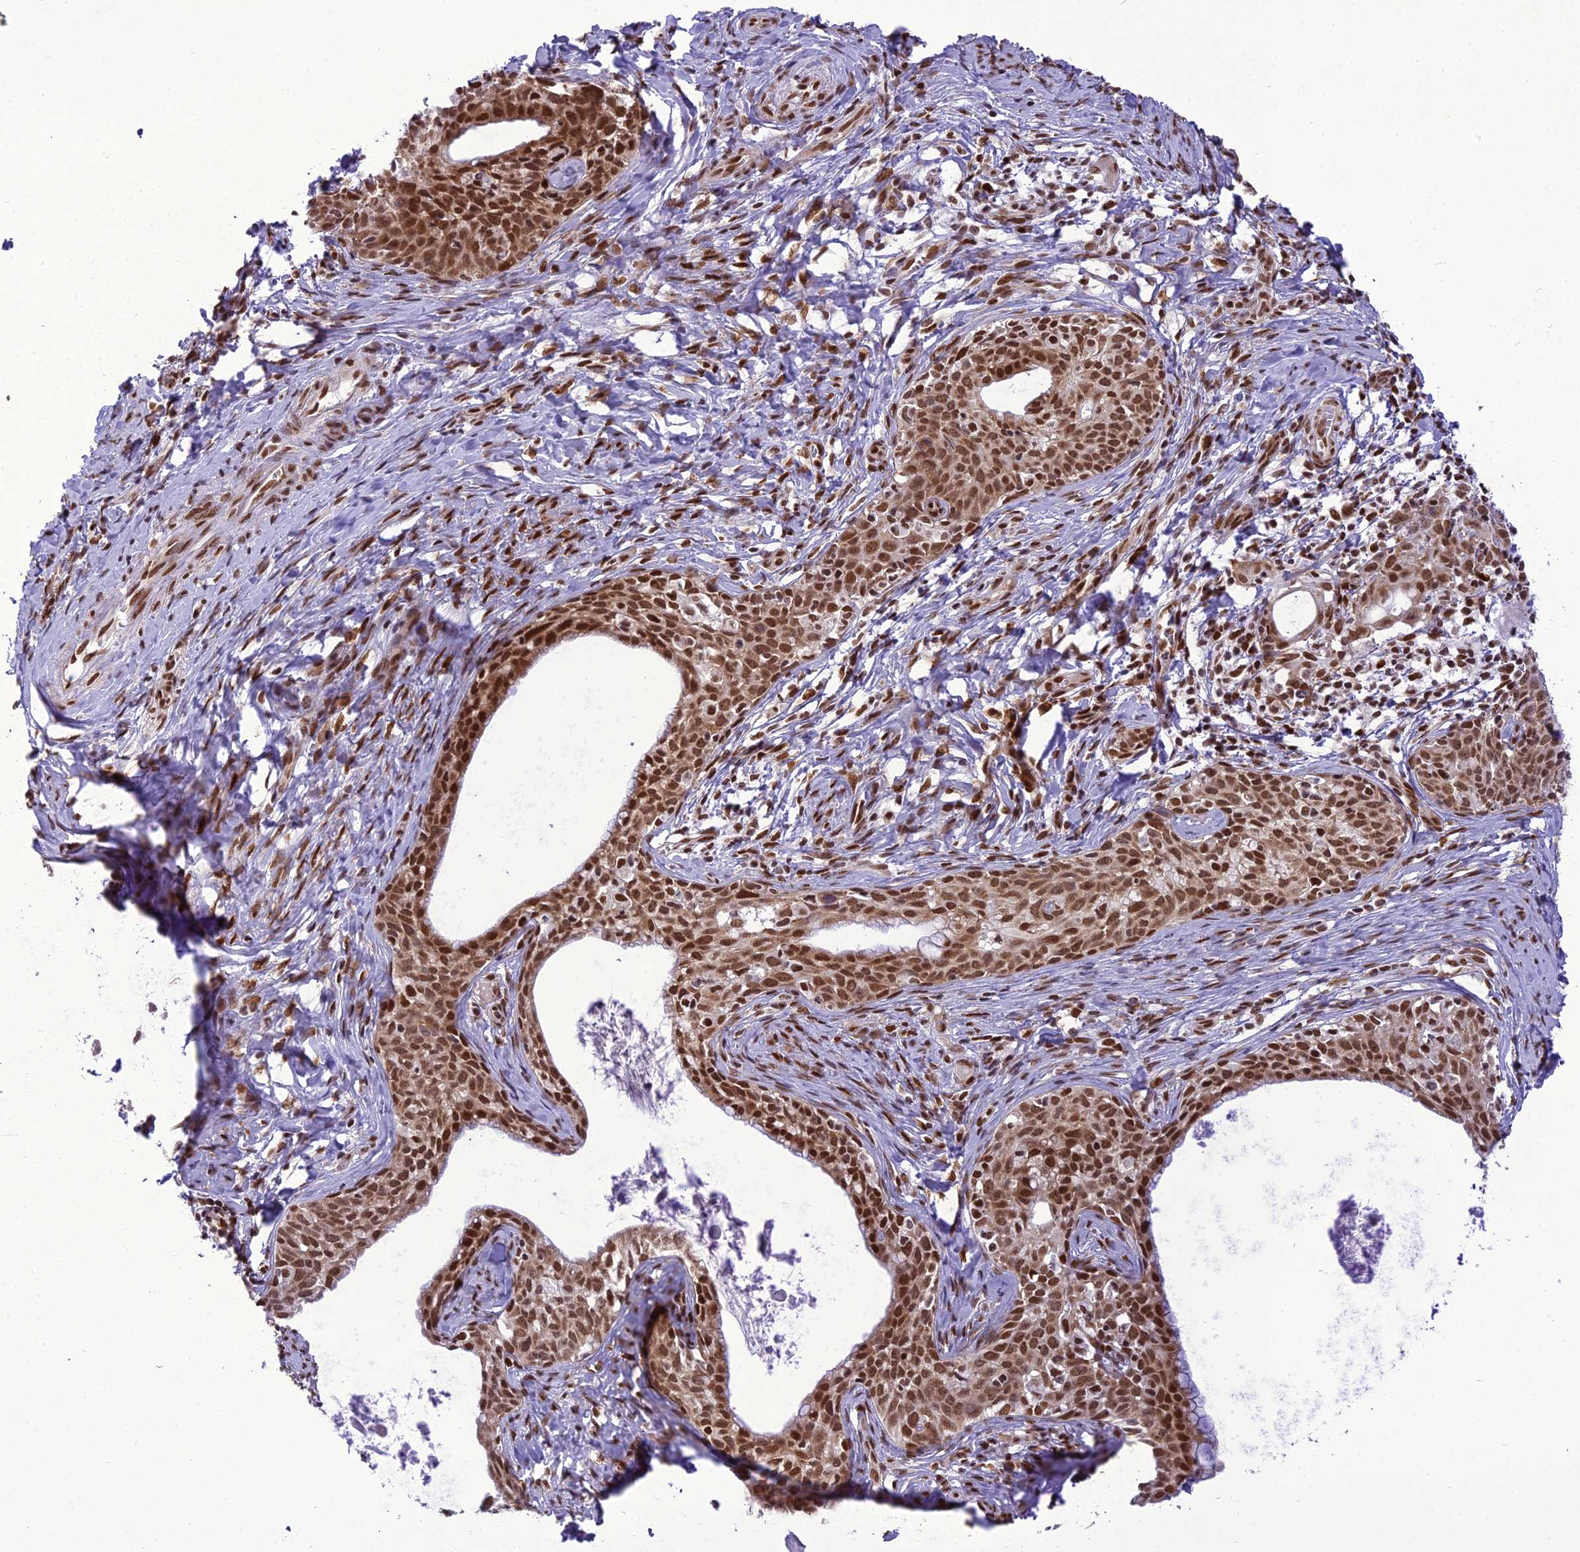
{"staining": {"intensity": "moderate", "quantity": ">75%", "location": "nuclear"}, "tissue": "cervical cancer", "cell_type": "Tumor cells", "image_type": "cancer", "snomed": [{"axis": "morphology", "description": "Squamous cell carcinoma, NOS"}, {"axis": "topography", "description": "Cervix"}], "caption": "Tumor cells display medium levels of moderate nuclear positivity in about >75% of cells in cervical squamous cell carcinoma.", "gene": "DDX1", "patient": {"sex": "female", "age": 52}}